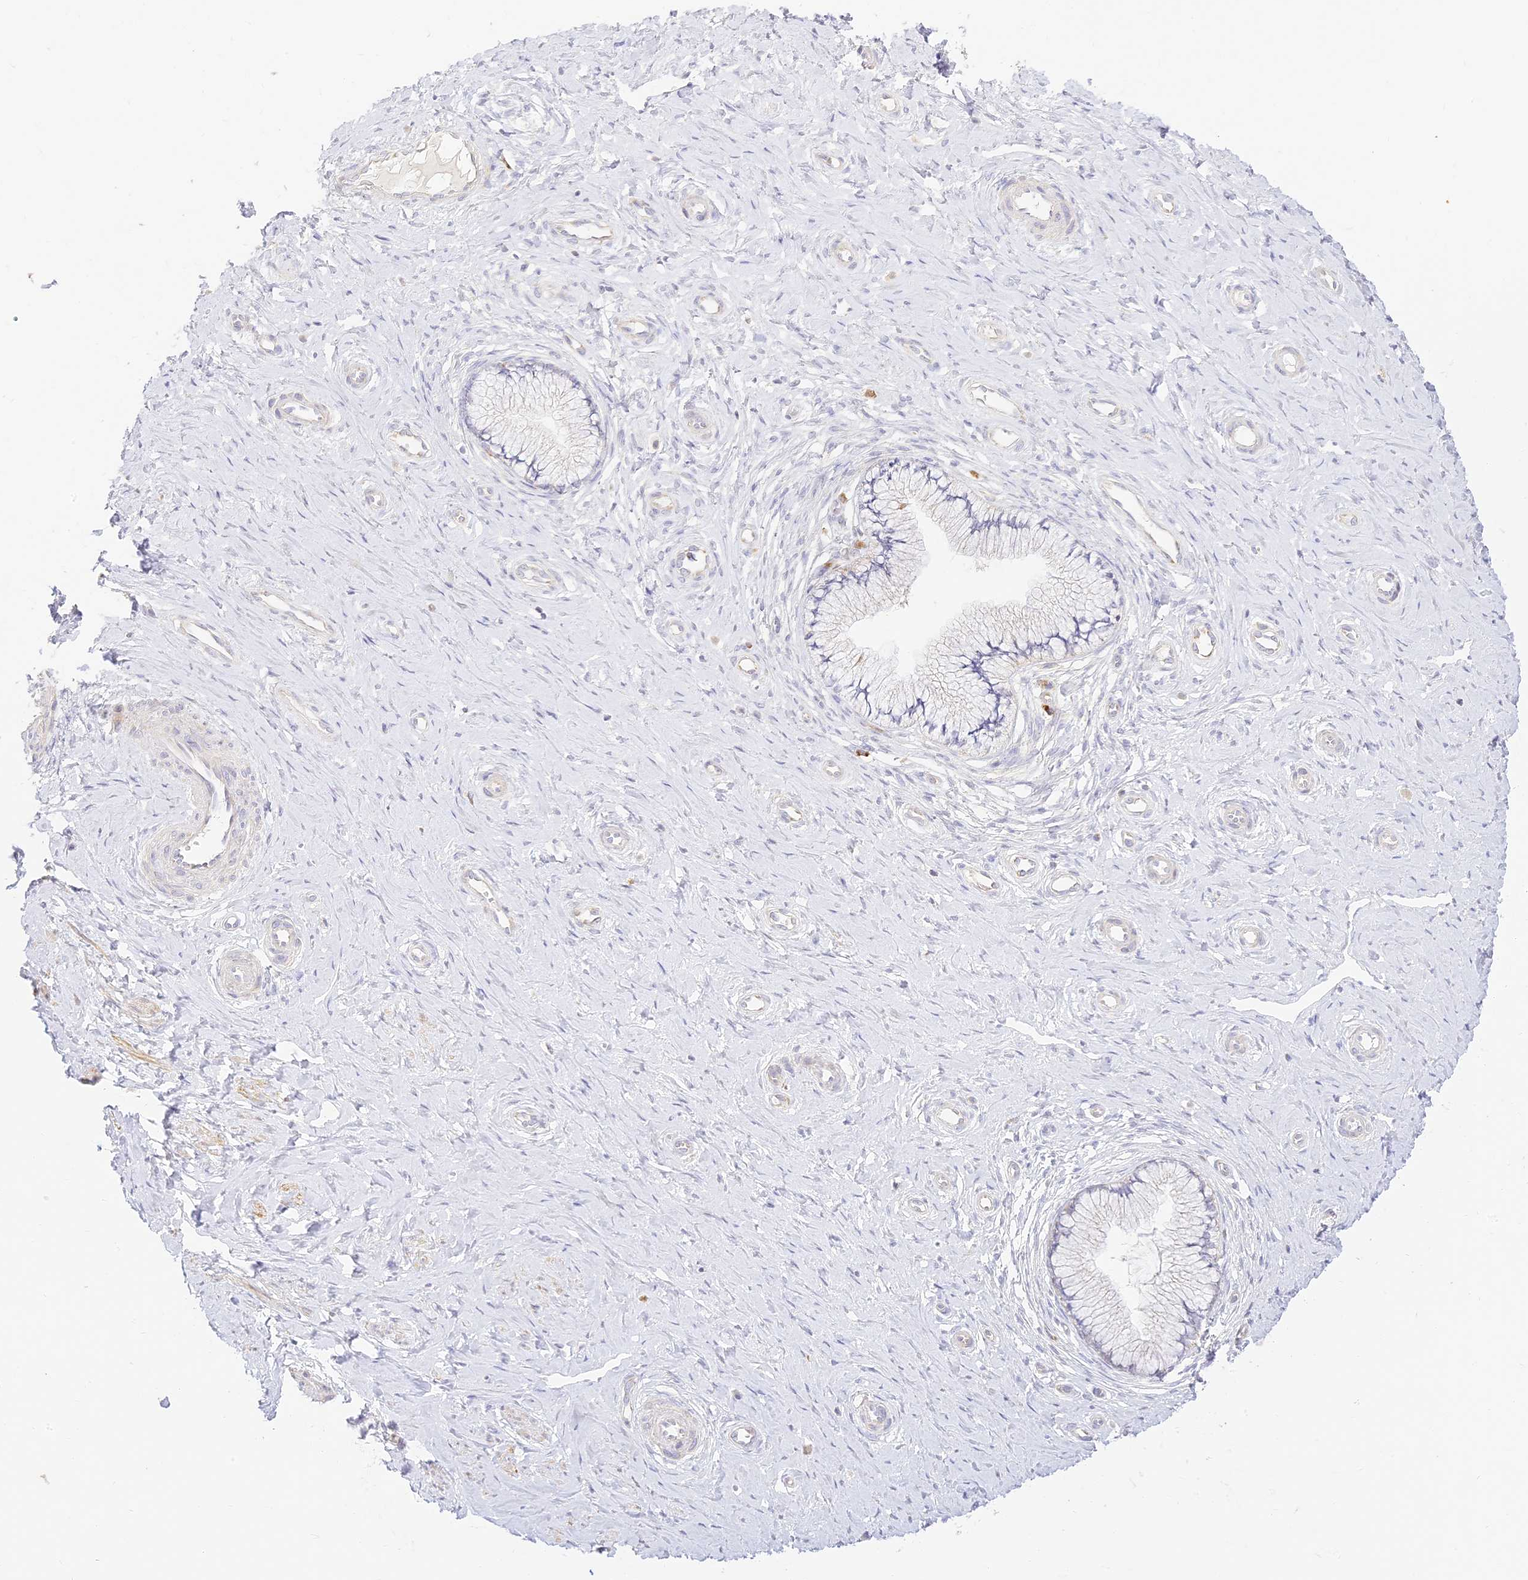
{"staining": {"intensity": "weak", "quantity": "<25%", "location": "cytoplasmic/membranous"}, "tissue": "cervix", "cell_type": "Glandular cells", "image_type": "normal", "snomed": [{"axis": "morphology", "description": "Normal tissue, NOS"}, {"axis": "topography", "description": "Cervix"}], "caption": "A histopathology image of cervix stained for a protein demonstrates no brown staining in glandular cells.", "gene": "LRRC15", "patient": {"sex": "female", "age": 36}}